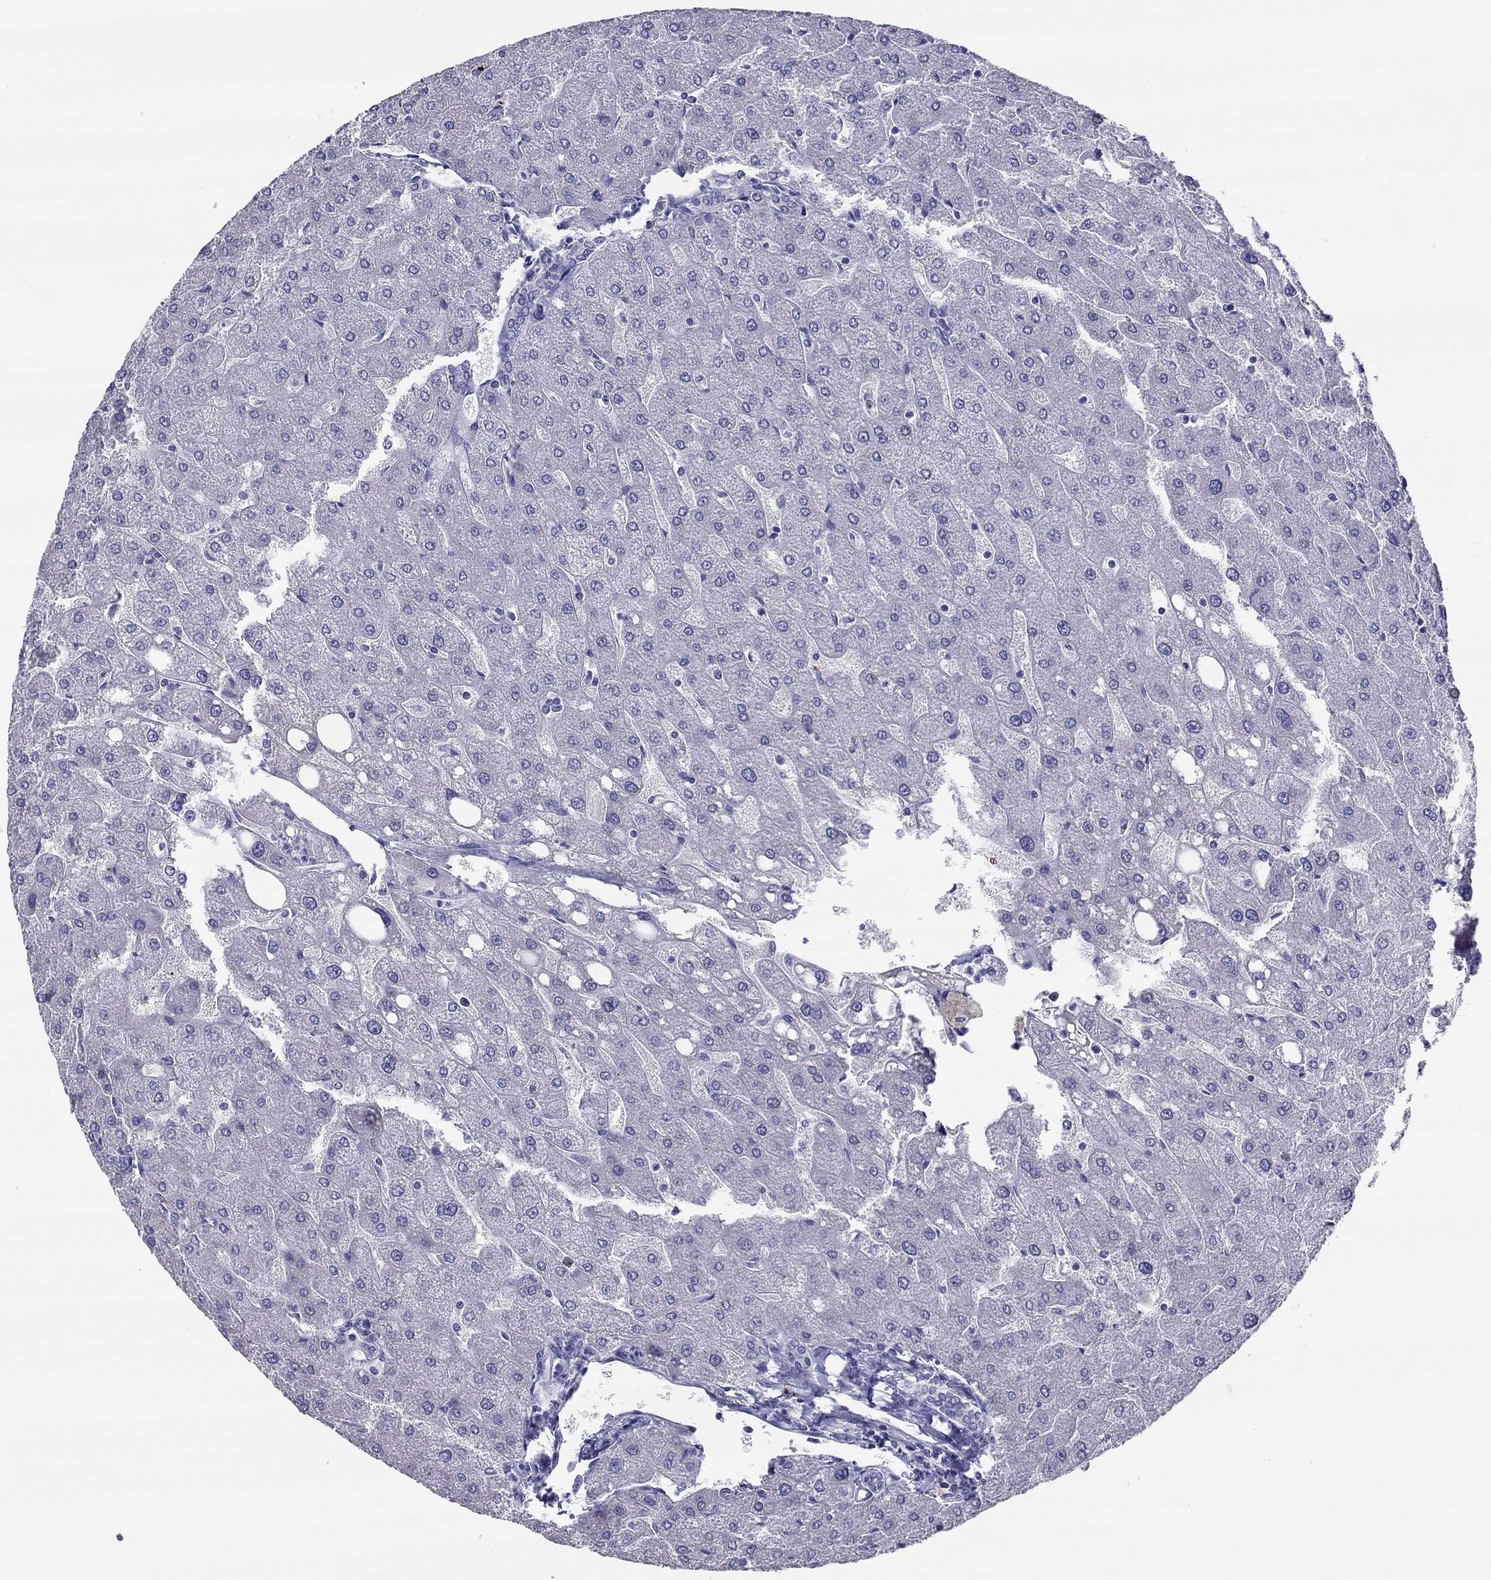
{"staining": {"intensity": "negative", "quantity": "none", "location": "none"}, "tissue": "liver", "cell_type": "Cholangiocytes", "image_type": "normal", "snomed": [{"axis": "morphology", "description": "Normal tissue, NOS"}, {"axis": "topography", "description": "Liver"}], "caption": "This histopathology image is of benign liver stained with immunohistochemistry (IHC) to label a protein in brown with the nuclei are counter-stained blue. There is no staining in cholangiocytes. Brightfield microscopy of immunohistochemistry stained with DAB (3,3'-diaminobenzidine) (brown) and hematoxylin (blue), captured at high magnification.", "gene": "COL9A1", "patient": {"sex": "male", "age": 67}}